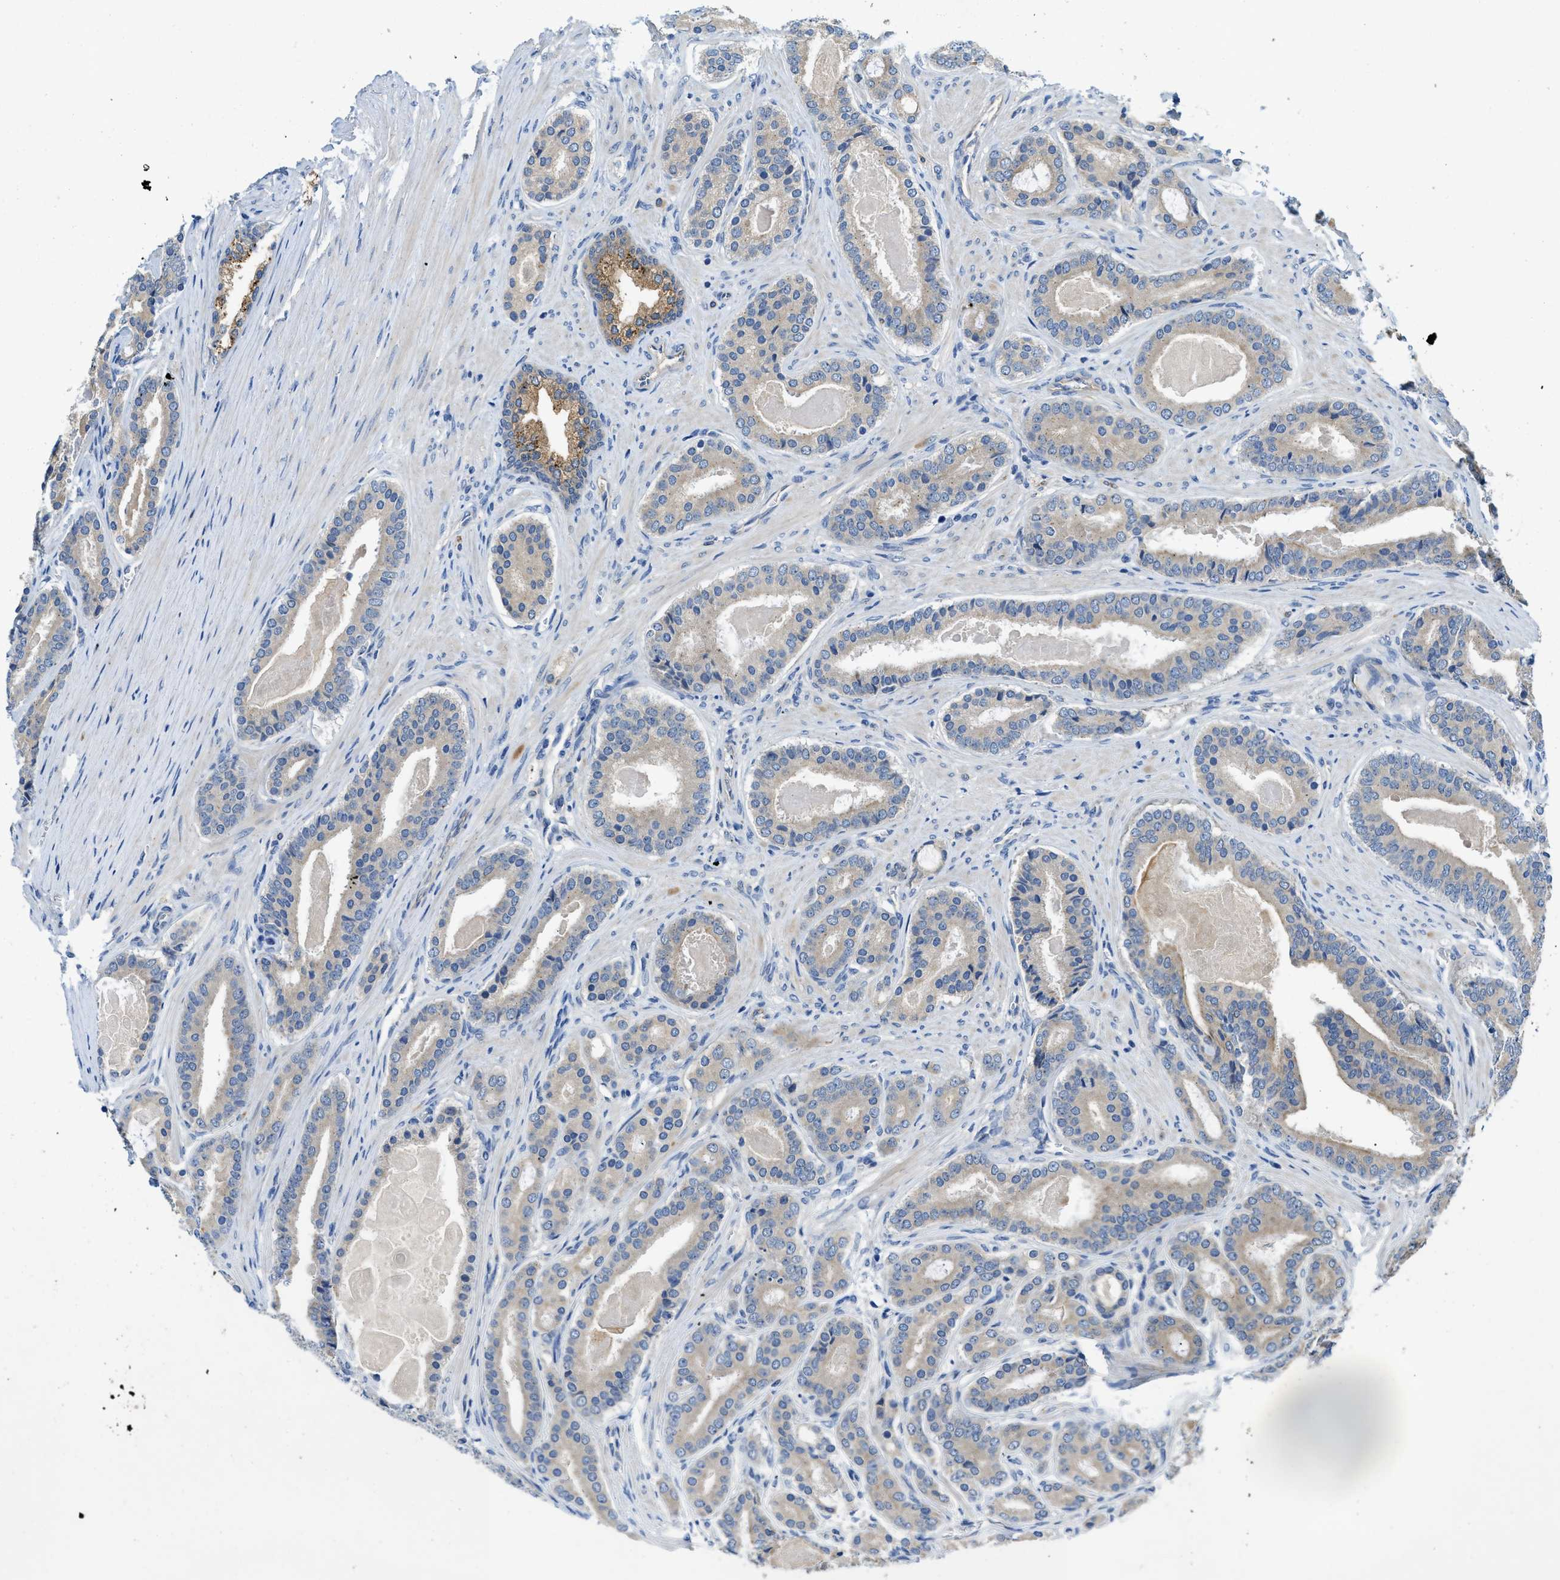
{"staining": {"intensity": "negative", "quantity": "none", "location": "none"}, "tissue": "prostate cancer", "cell_type": "Tumor cells", "image_type": "cancer", "snomed": [{"axis": "morphology", "description": "Adenocarcinoma, High grade"}, {"axis": "topography", "description": "Prostate"}], "caption": "Tumor cells show no significant expression in adenocarcinoma (high-grade) (prostate).", "gene": "RIPK2", "patient": {"sex": "male", "age": 60}}